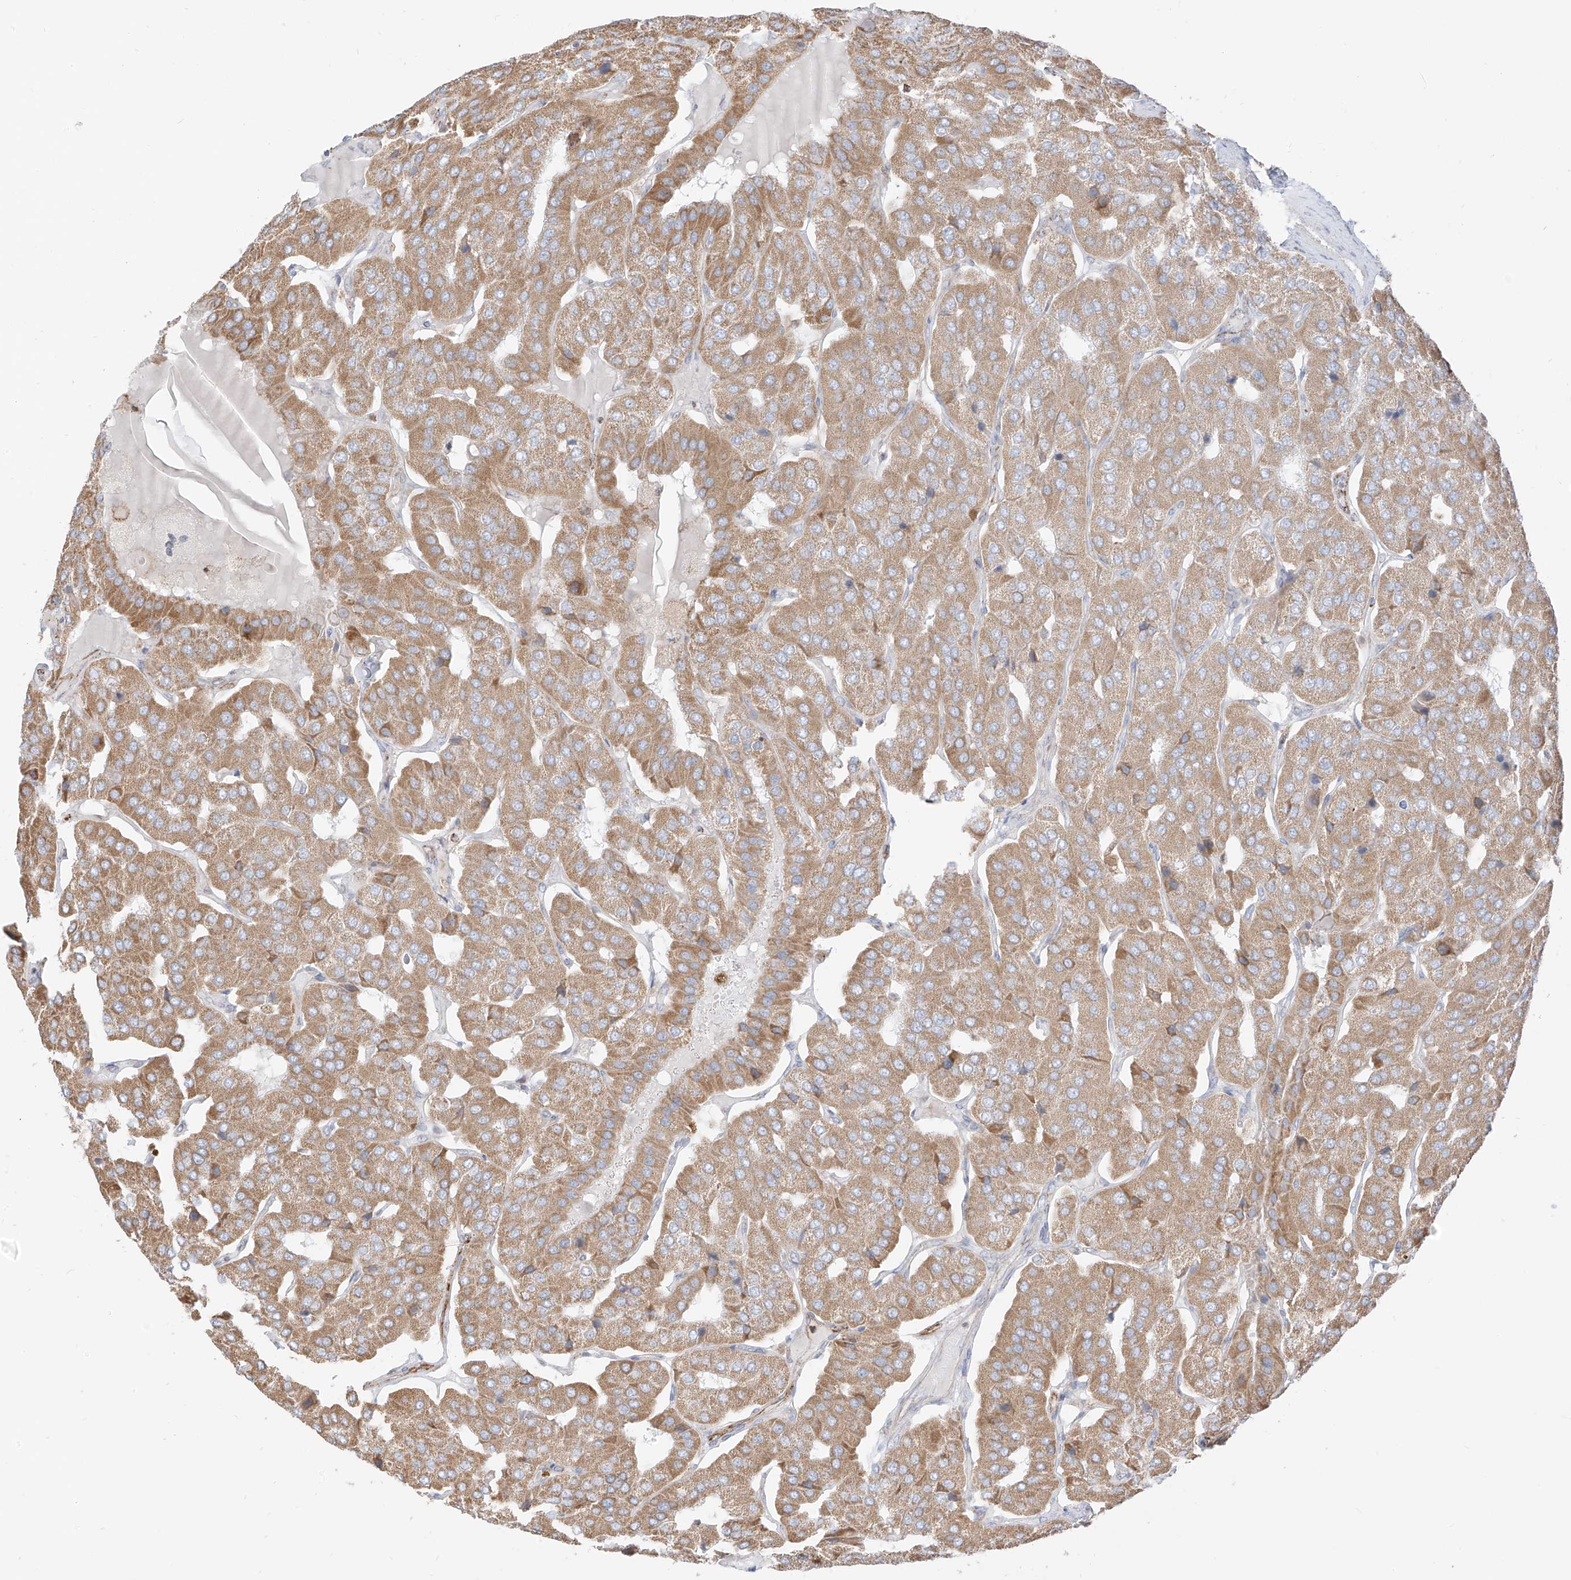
{"staining": {"intensity": "moderate", "quantity": ">75%", "location": "cytoplasmic/membranous"}, "tissue": "parathyroid gland", "cell_type": "Glandular cells", "image_type": "normal", "snomed": [{"axis": "morphology", "description": "Normal tissue, NOS"}, {"axis": "morphology", "description": "Adenoma, NOS"}, {"axis": "topography", "description": "Parathyroid gland"}], "caption": "Immunohistochemistry (IHC) histopathology image of benign parathyroid gland: human parathyroid gland stained using immunohistochemistry shows medium levels of moderate protein expression localized specifically in the cytoplasmic/membranous of glandular cells, appearing as a cytoplasmic/membranous brown color.", "gene": "ETHE1", "patient": {"sex": "female", "age": 86}}